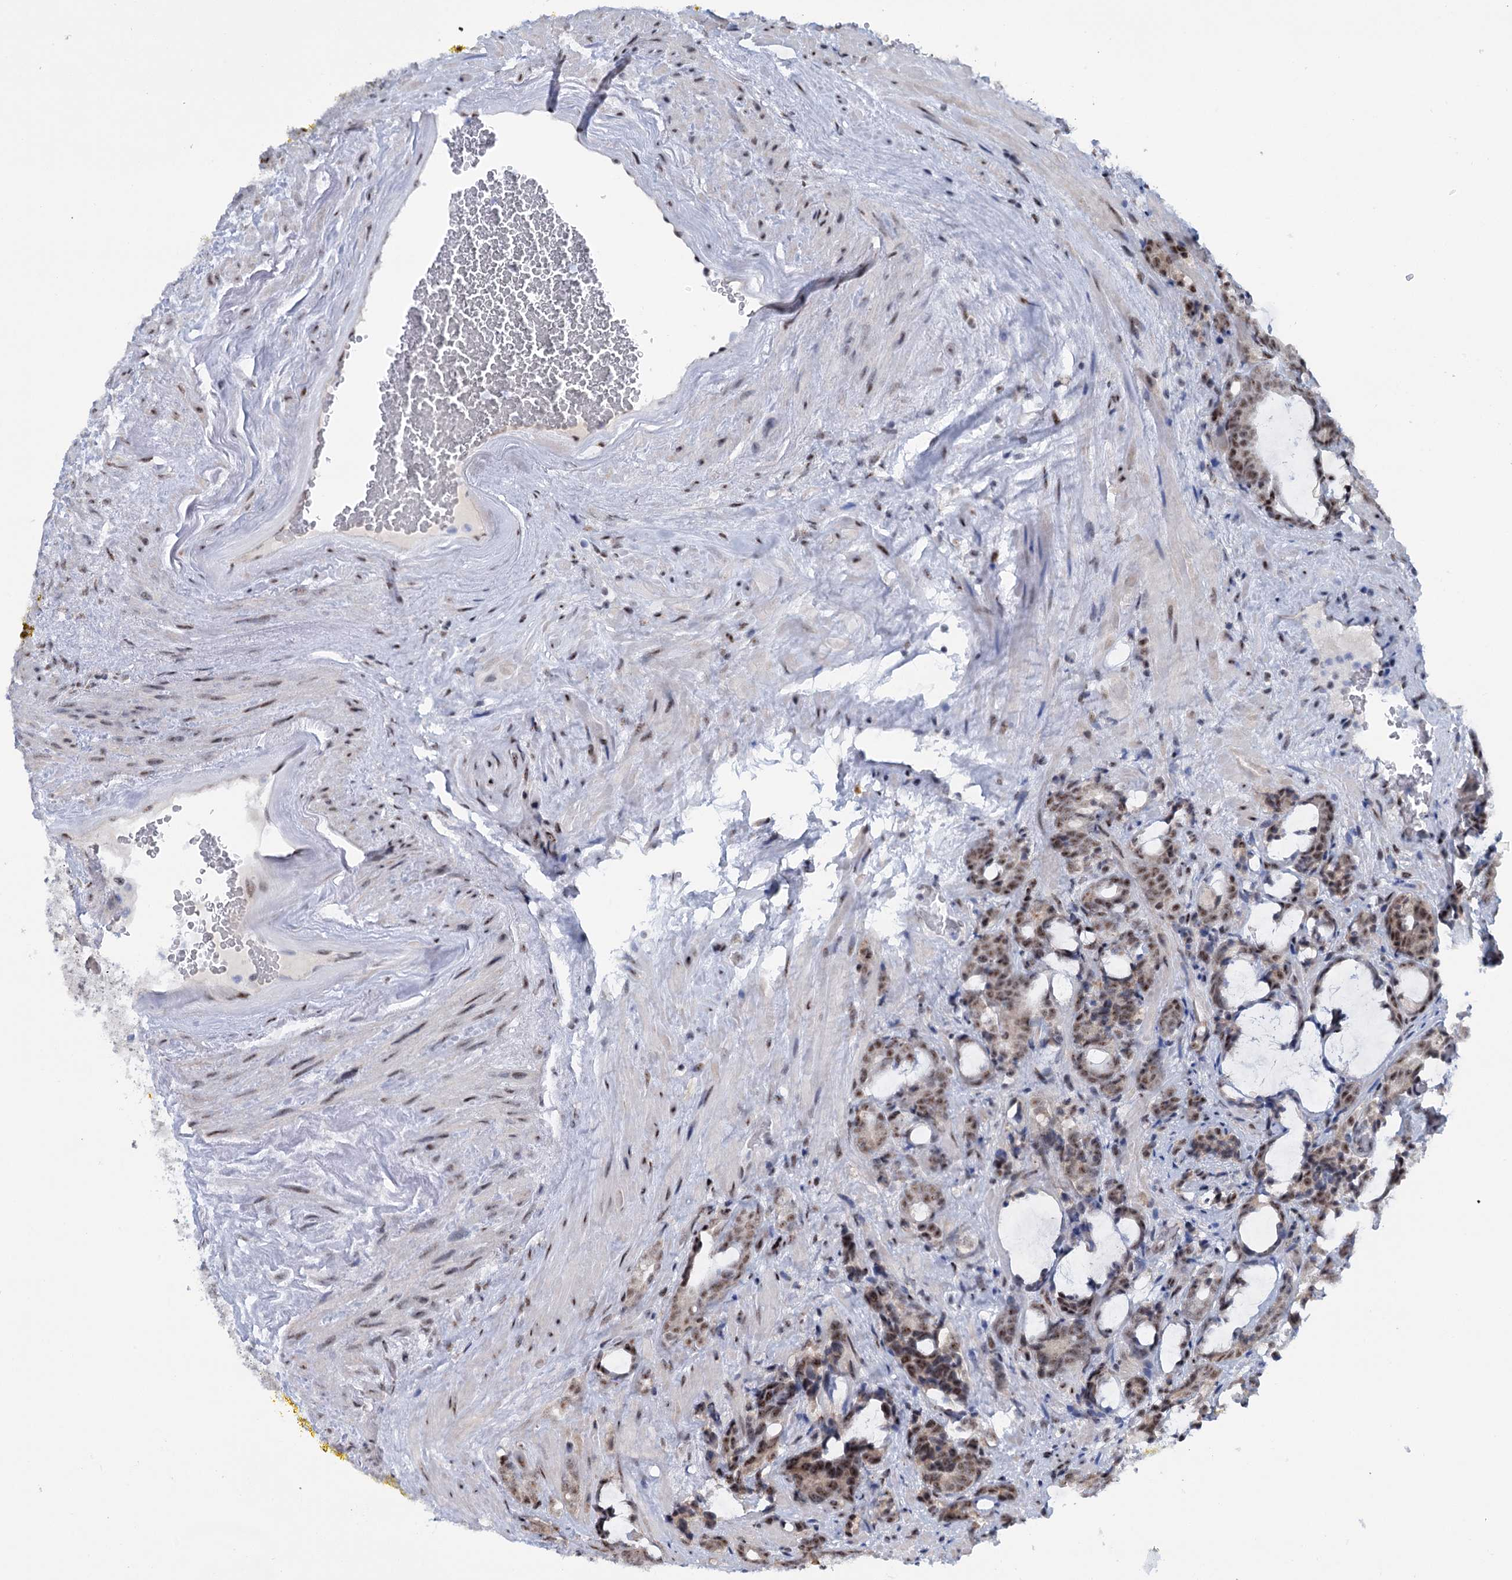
{"staining": {"intensity": "moderate", "quantity": ">75%", "location": "nuclear"}, "tissue": "prostate cancer", "cell_type": "Tumor cells", "image_type": "cancer", "snomed": [{"axis": "morphology", "description": "Adenocarcinoma, High grade"}, {"axis": "topography", "description": "Prostate and seminal vesicle, NOS"}], "caption": "Moderate nuclear protein staining is present in about >75% of tumor cells in high-grade adenocarcinoma (prostate).", "gene": "SREK1", "patient": {"sex": "male", "age": 67}}